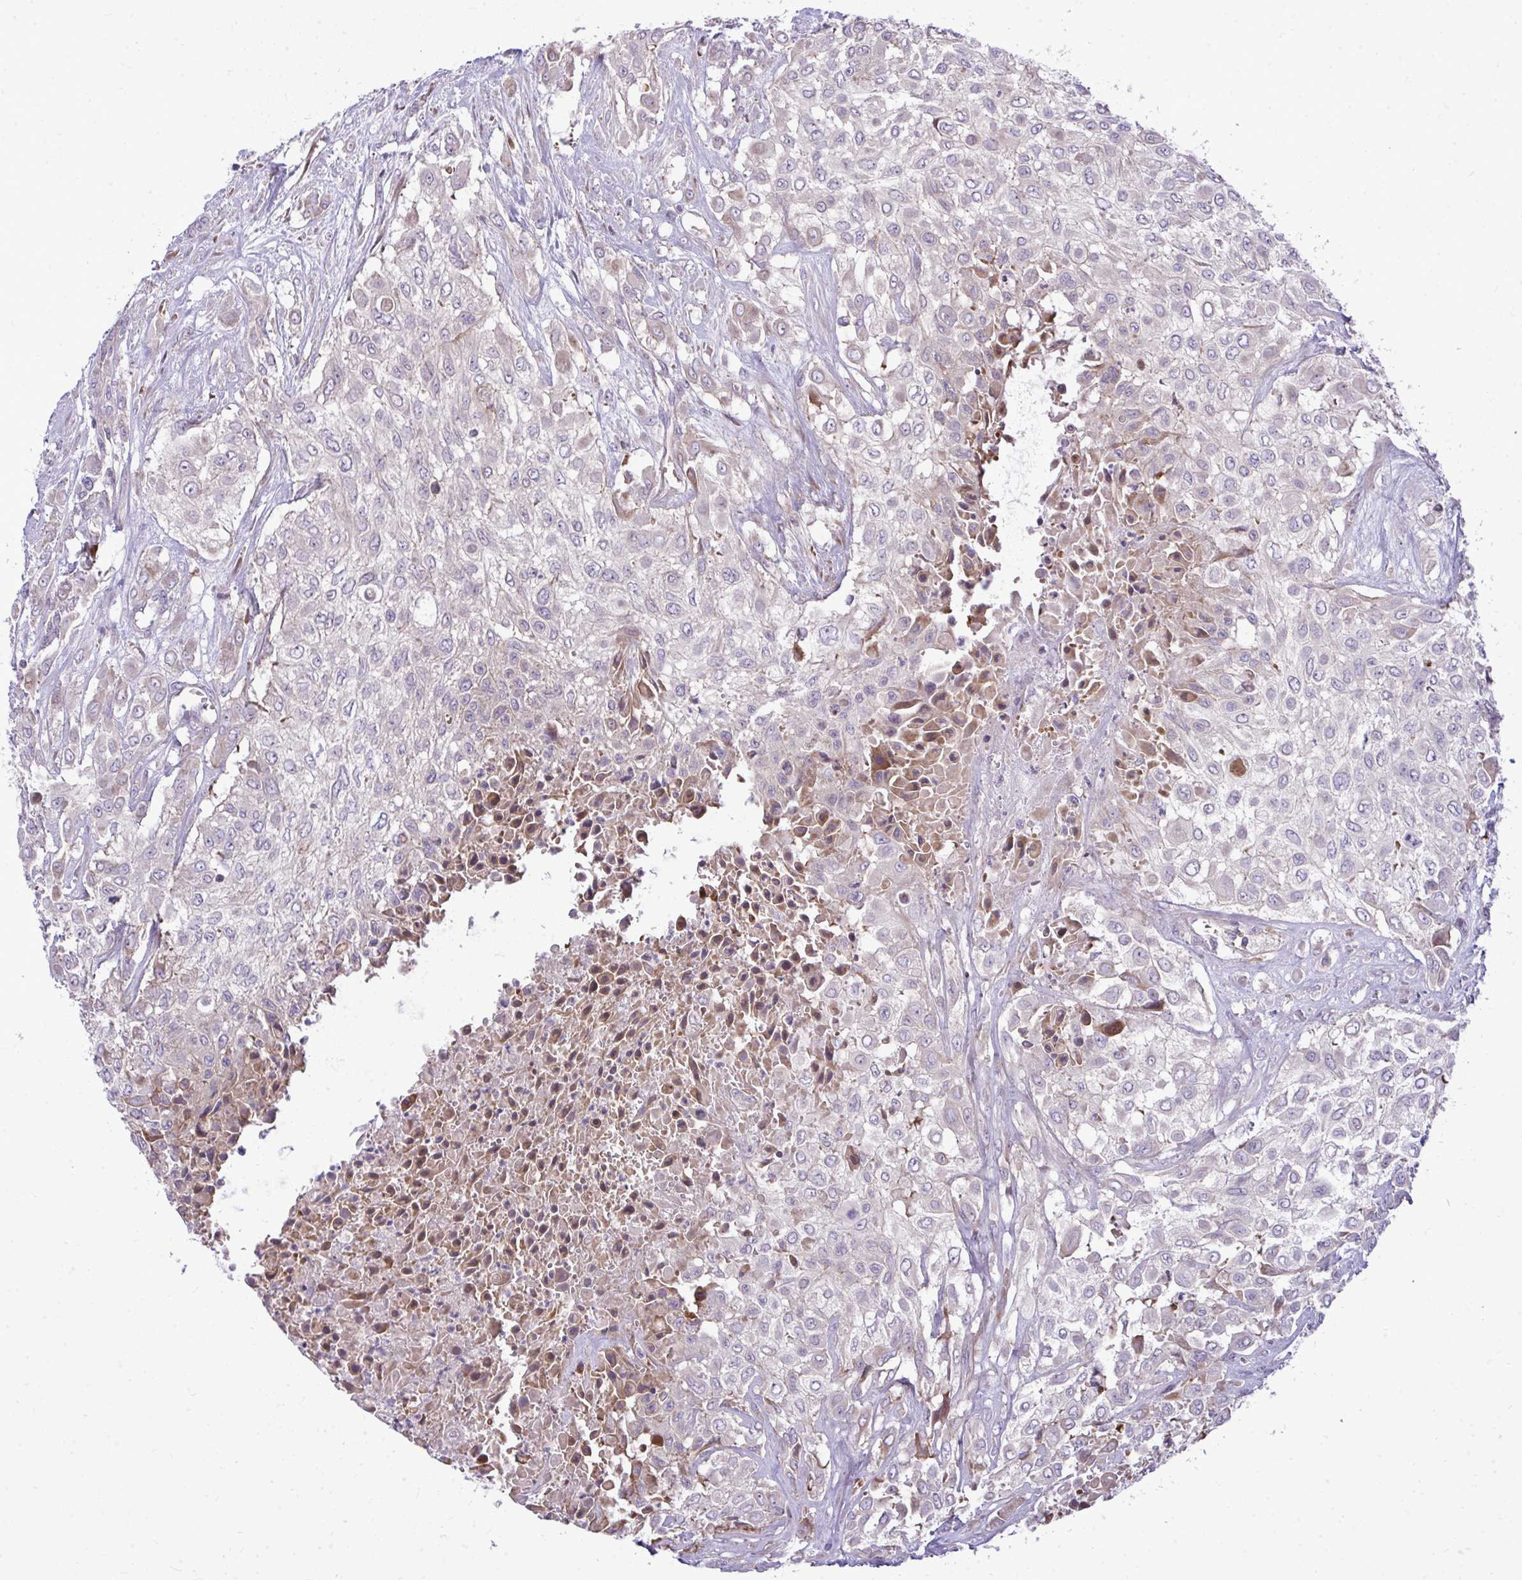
{"staining": {"intensity": "negative", "quantity": "none", "location": "none"}, "tissue": "urothelial cancer", "cell_type": "Tumor cells", "image_type": "cancer", "snomed": [{"axis": "morphology", "description": "Urothelial carcinoma, High grade"}, {"axis": "topography", "description": "Urinary bladder"}], "caption": "Protein analysis of urothelial cancer displays no significant expression in tumor cells.", "gene": "ZSCAN9", "patient": {"sex": "male", "age": 57}}